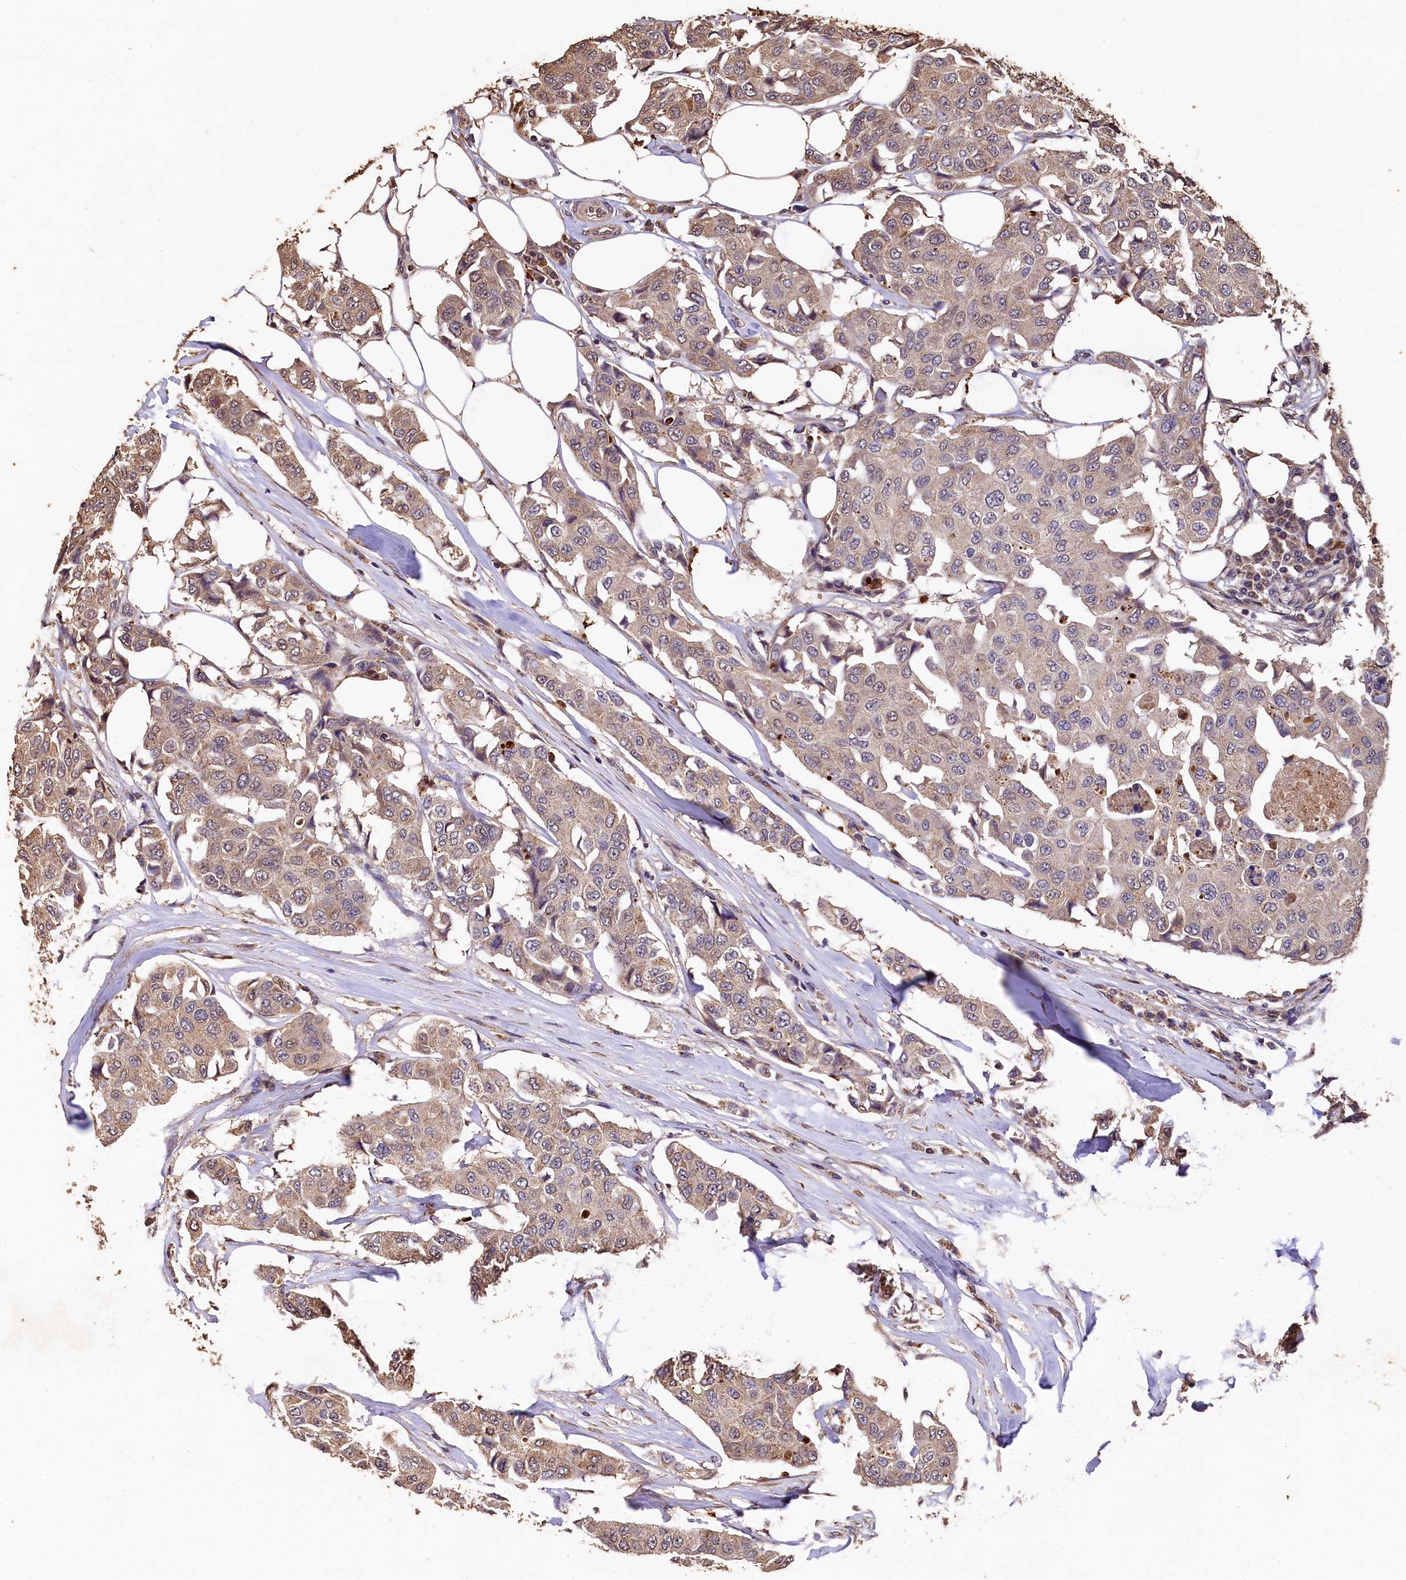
{"staining": {"intensity": "moderate", "quantity": ">75%", "location": "cytoplasmic/membranous"}, "tissue": "breast cancer", "cell_type": "Tumor cells", "image_type": "cancer", "snomed": [{"axis": "morphology", "description": "Duct carcinoma"}, {"axis": "topography", "description": "Breast"}], "caption": "A brown stain shows moderate cytoplasmic/membranous positivity of a protein in breast cancer tumor cells. The protein of interest is stained brown, and the nuclei are stained in blue (DAB (3,3'-diaminobenzidine) IHC with brightfield microscopy, high magnification).", "gene": "LSM4", "patient": {"sex": "female", "age": 80}}